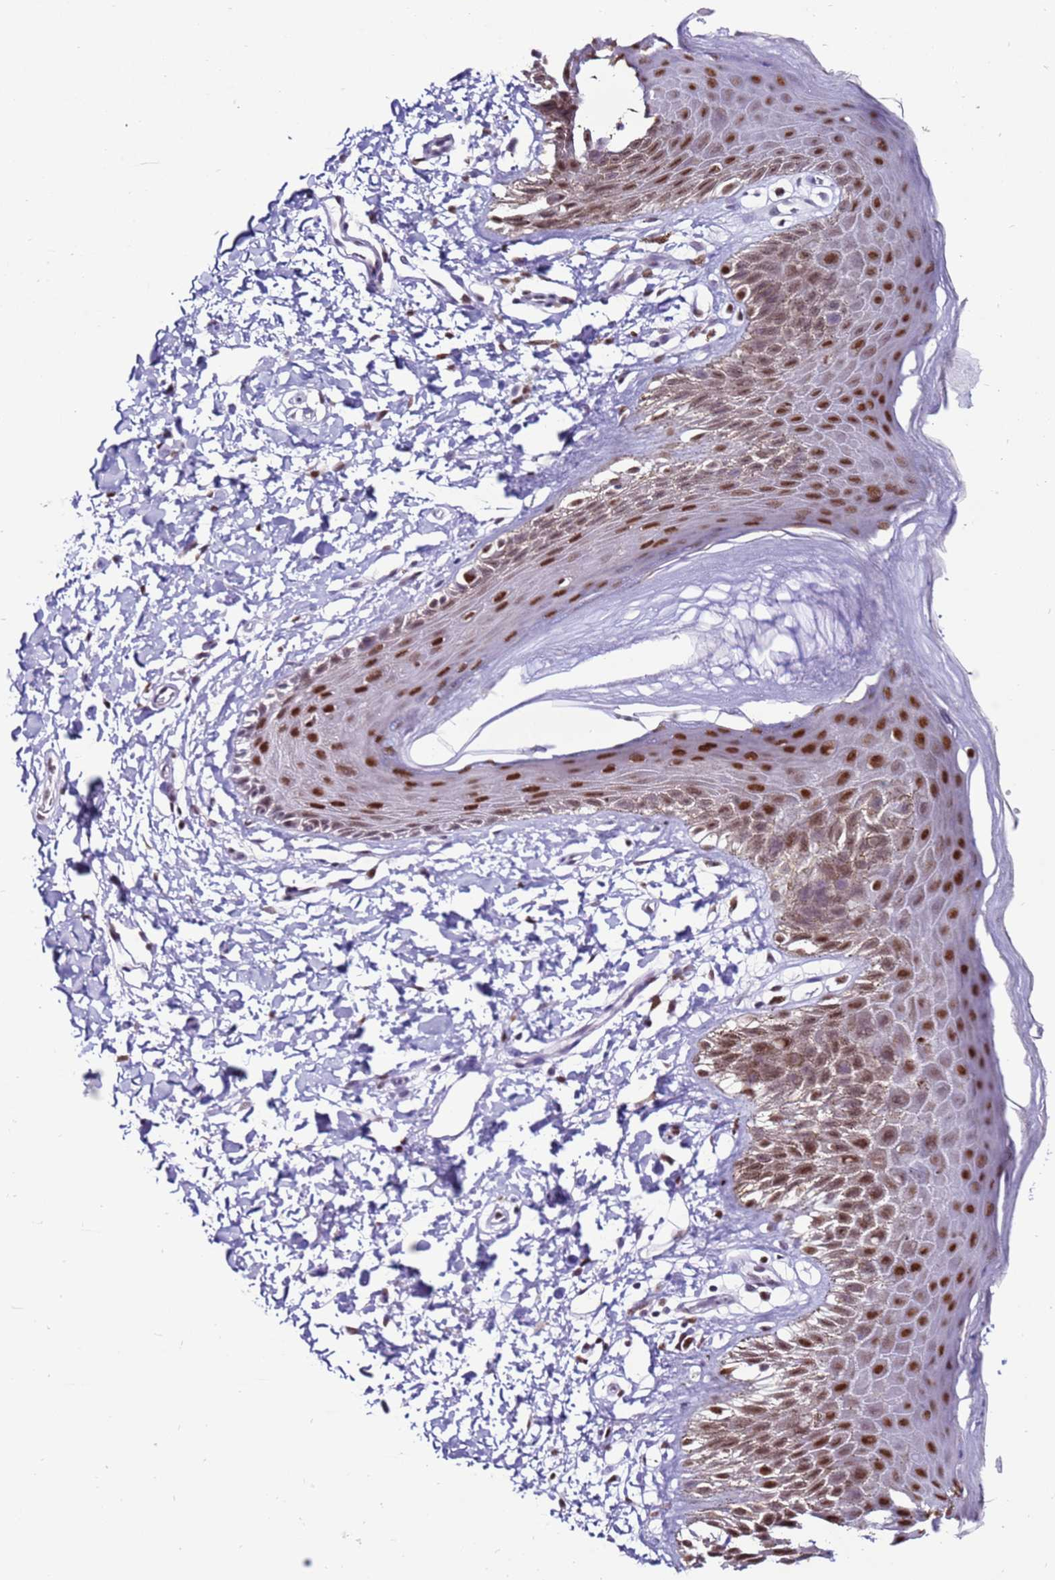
{"staining": {"intensity": "strong", "quantity": "25%-75%", "location": "nuclear"}, "tissue": "skin", "cell_type": "Epidermal cells", "image_type": "normal", "snomed": [{"axis": "morphology", "description": "Normal tissue, NOS"}, {"axis": "topography", "description": "Anal"}], "caption": "Epidermal cells demonstrate high levels of strong nuclear expression in approximately 25%-75% of cells in normal human skin.", "gene": "KPNA4", "patient": {"sex": "male", "age": 44}}